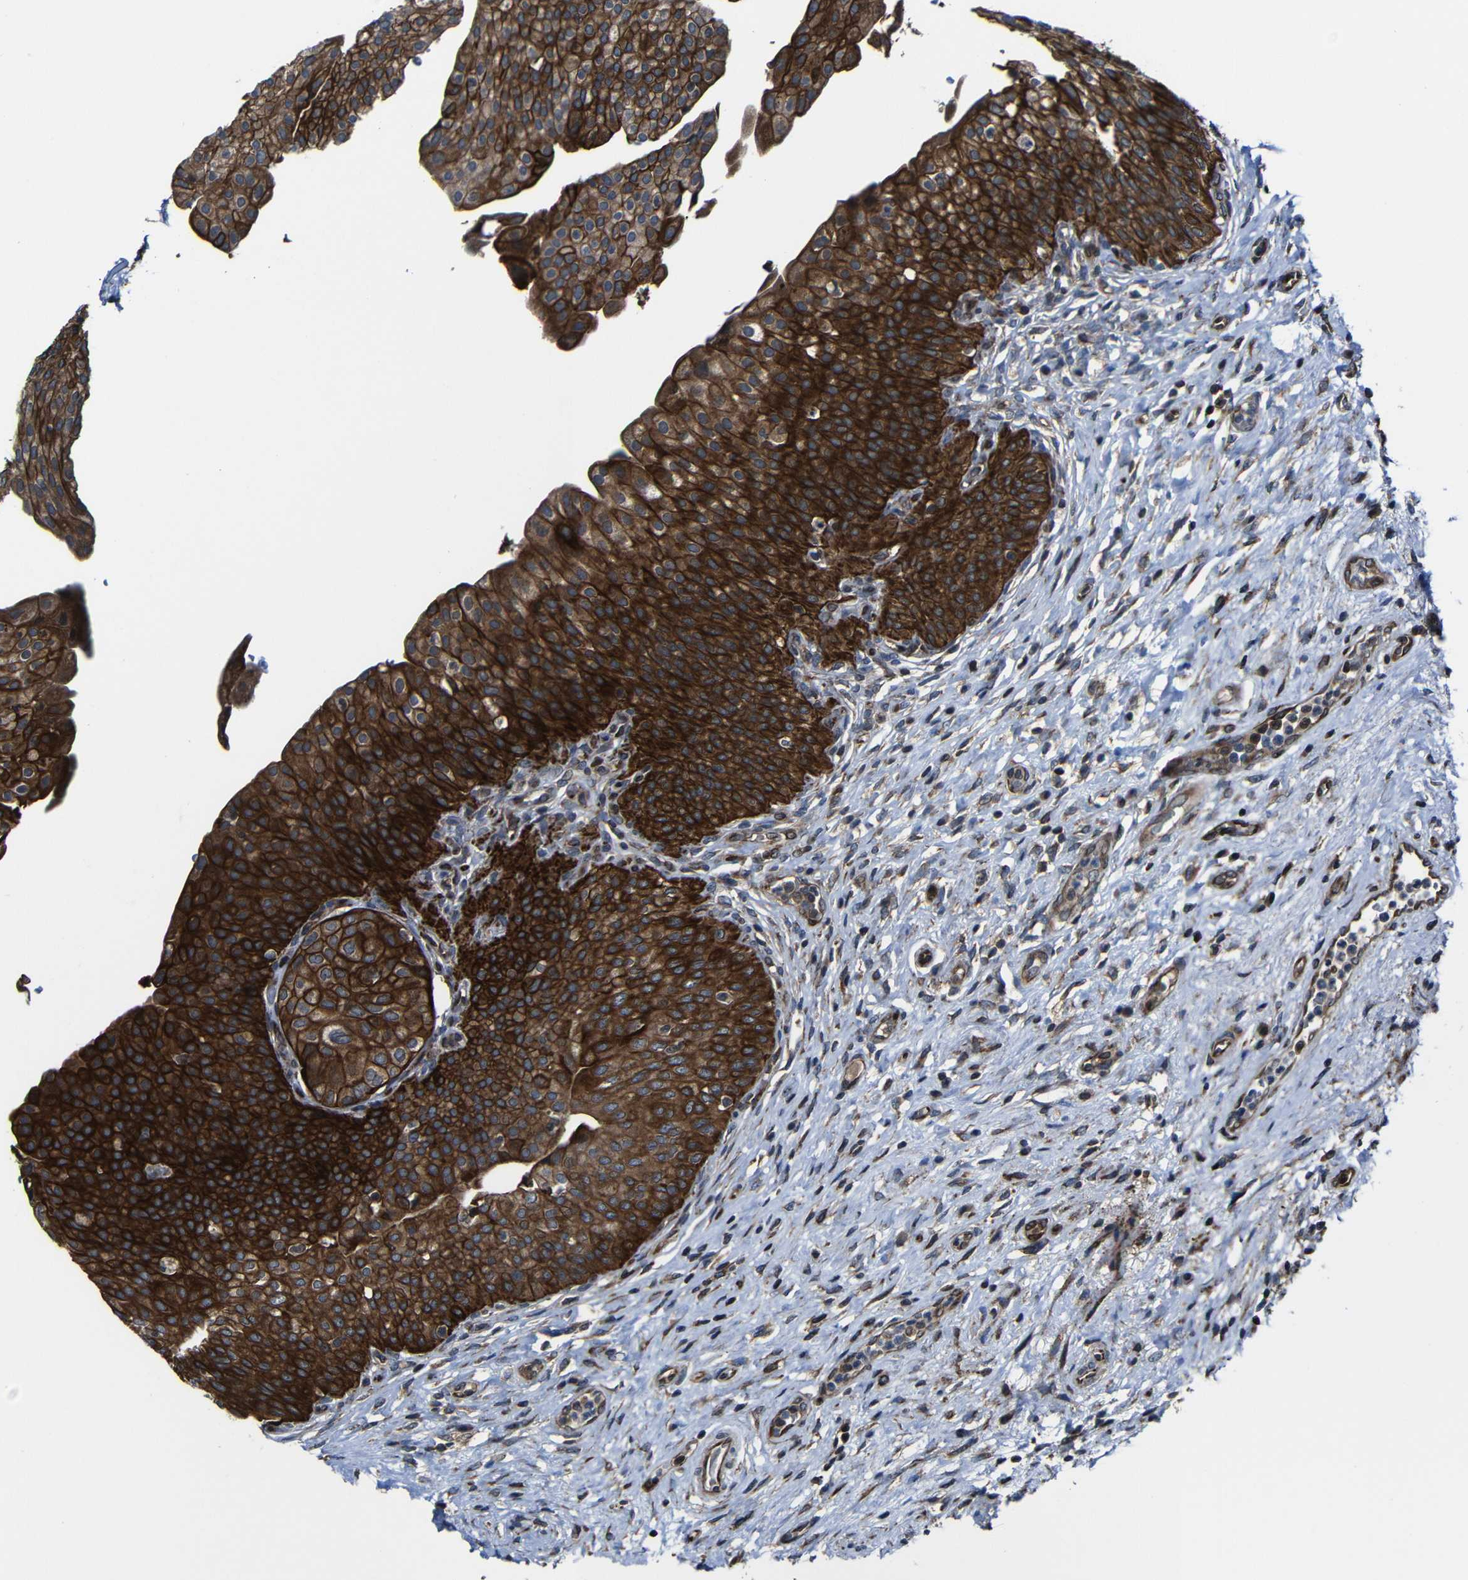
{"staining": {"intensity": "strong", "quantity": ">75%", "location": "cytoplasmic/membranous"}, "tissue": "urinary bladder", "cell_type": "Urothelial cells", "image_type": "normal", "snomed": [{"axis": "morphology", "description": "Normal tissue, NOS"}, {"axis": "topography", "description": "Urinary bladder"}], "caption": "An image of urinary bladder stained for a protein demonstrates strong cytoplasmic/membranous brown staining in urothelial cells.", "gene": "KIAA0513", "patient": {"sex": "male", "age": 46}}